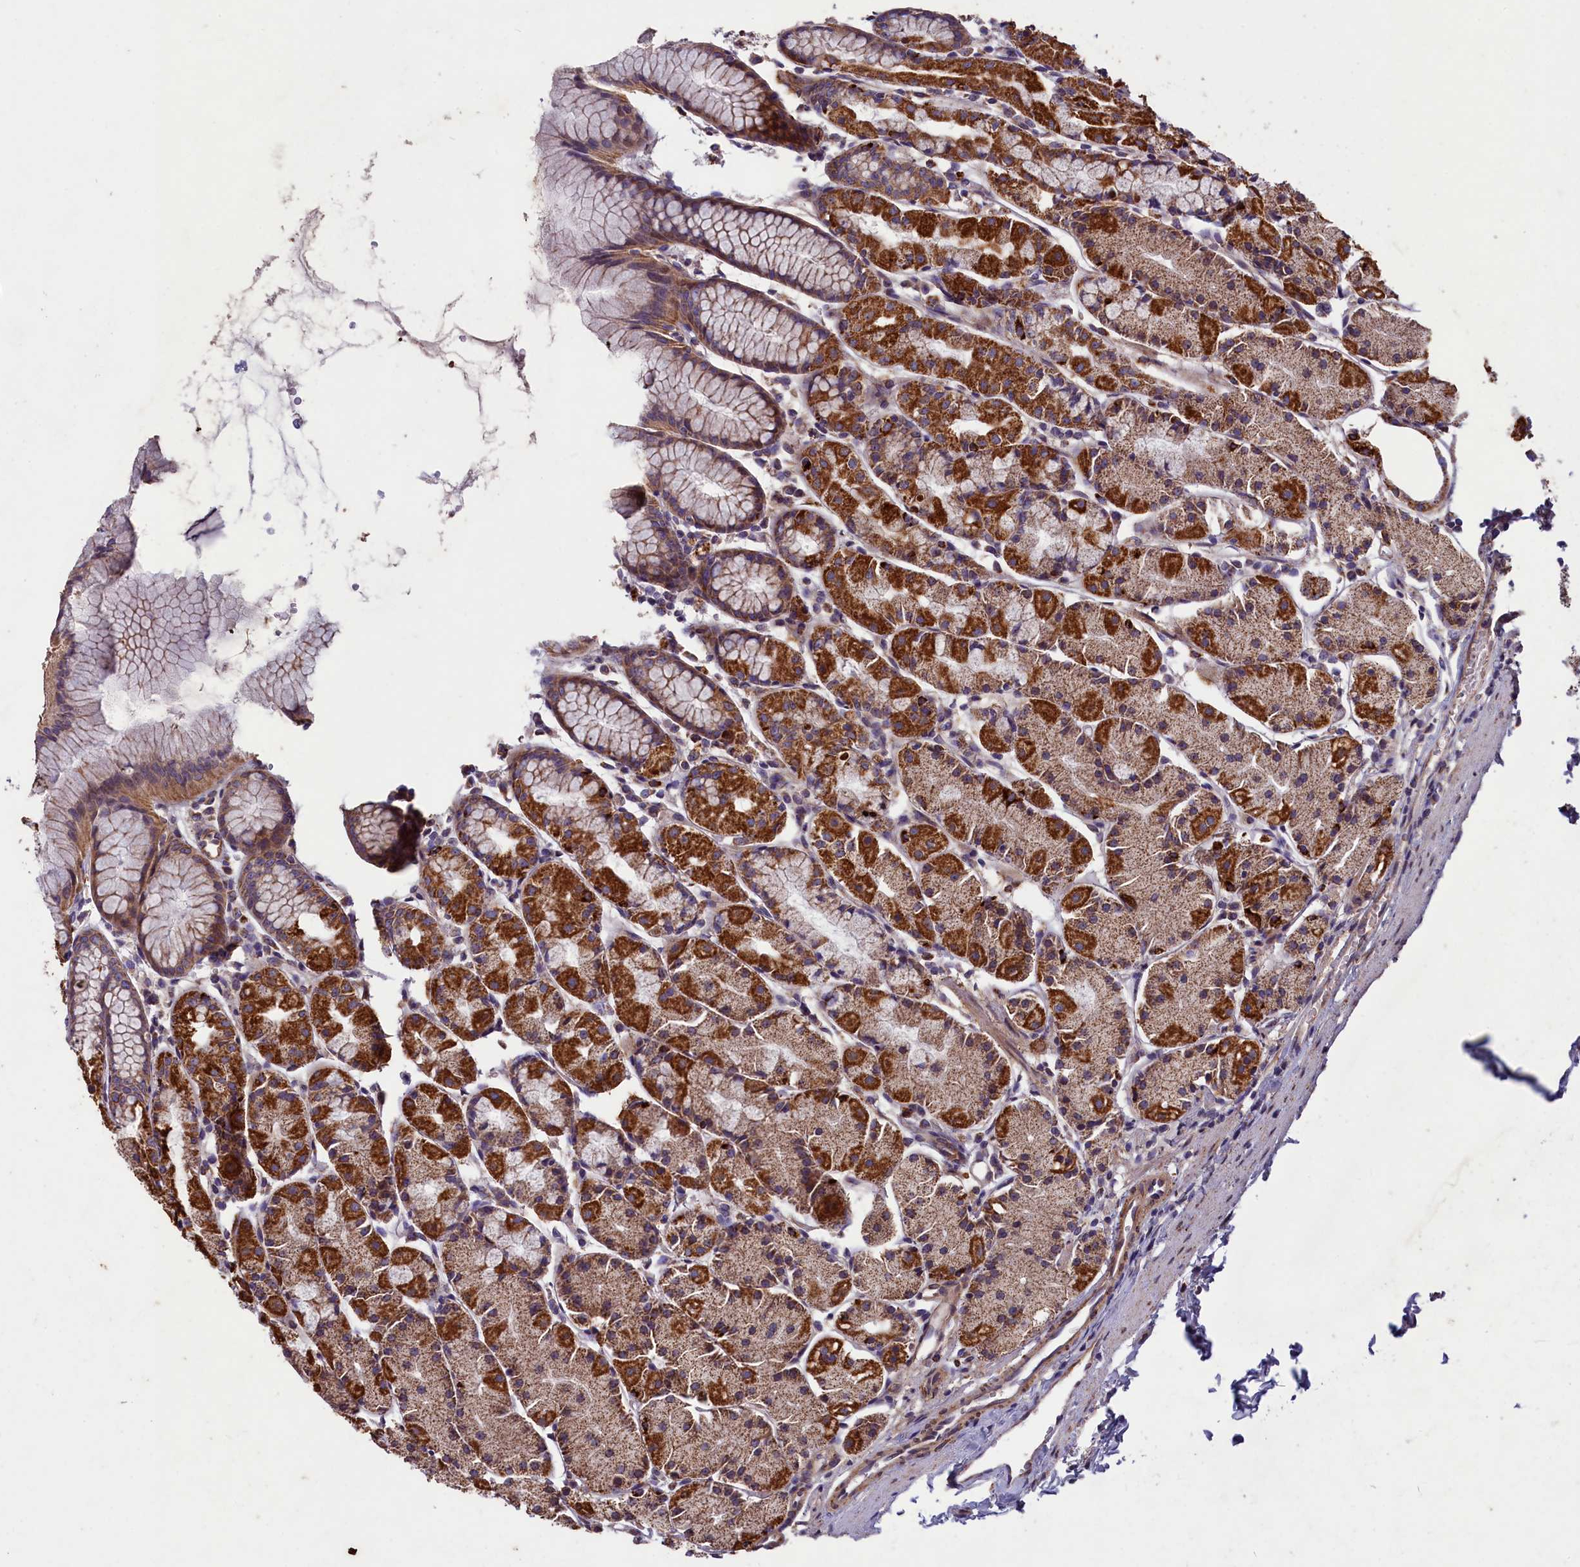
{"staining": {"intensity": "strong", "quantity": ">75%", "location": "cytoplasmic/membranous"}, "tissue": "stomach", "cell_type": "Glandular cells", "image_type": "normal", "snomed": [{"axis": "morphology", "description": "Normal tissue, NOS"}, {"axis": "topography", "description": "Stomach, upper"}], "caption": "Immunohistochemistry (IHC) of normal stomach reveals high levels of strong cytoplasmic/membranous positivity in approximately >75% of glandular cells. (DAB (3,3'-diaminobenzidine) IHC, brown staining for protein, blue staining for nuclei).", "gene": "ACAD8", "patient": {"sex": "male", "age": 47}}